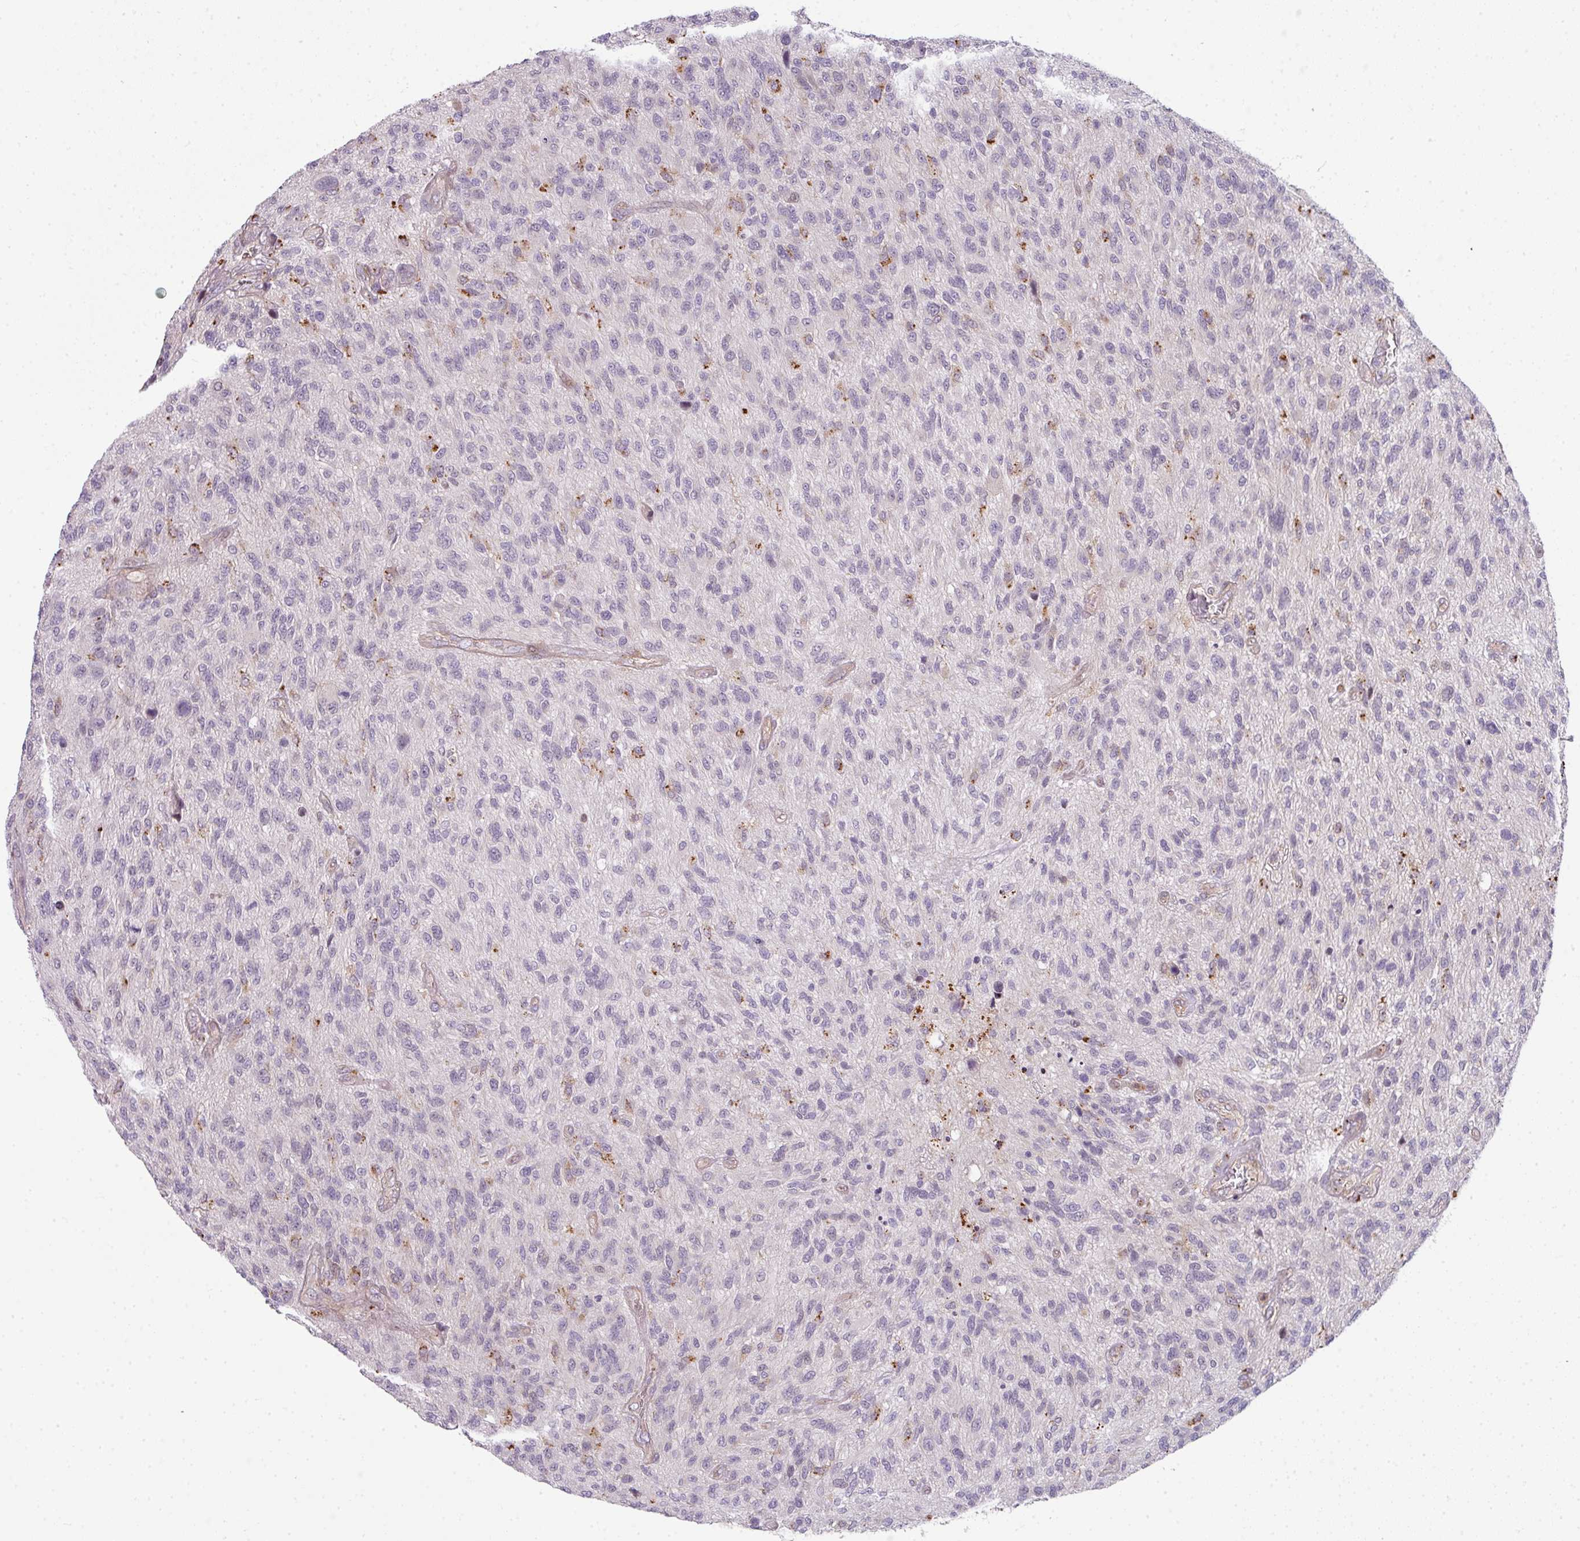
{"staining": {"intensity": "negative", "quantity": "none", "location": "none"}, "tissue": "glioma", "cell_type": "Tumor cells", "image_type": "cancer", "snomed": [{"axis": "morphology", "description": "Glioma, malignant, High grade"}, {"axis": "topography", "description": "Brain"}], "caption": "Immunohistochemical staining of malignant glioma (high-grade) exhibits no significant positivity in tumor cells.", "gene": "STAT5A", "patient": {"sex": "male", "age": 47}}